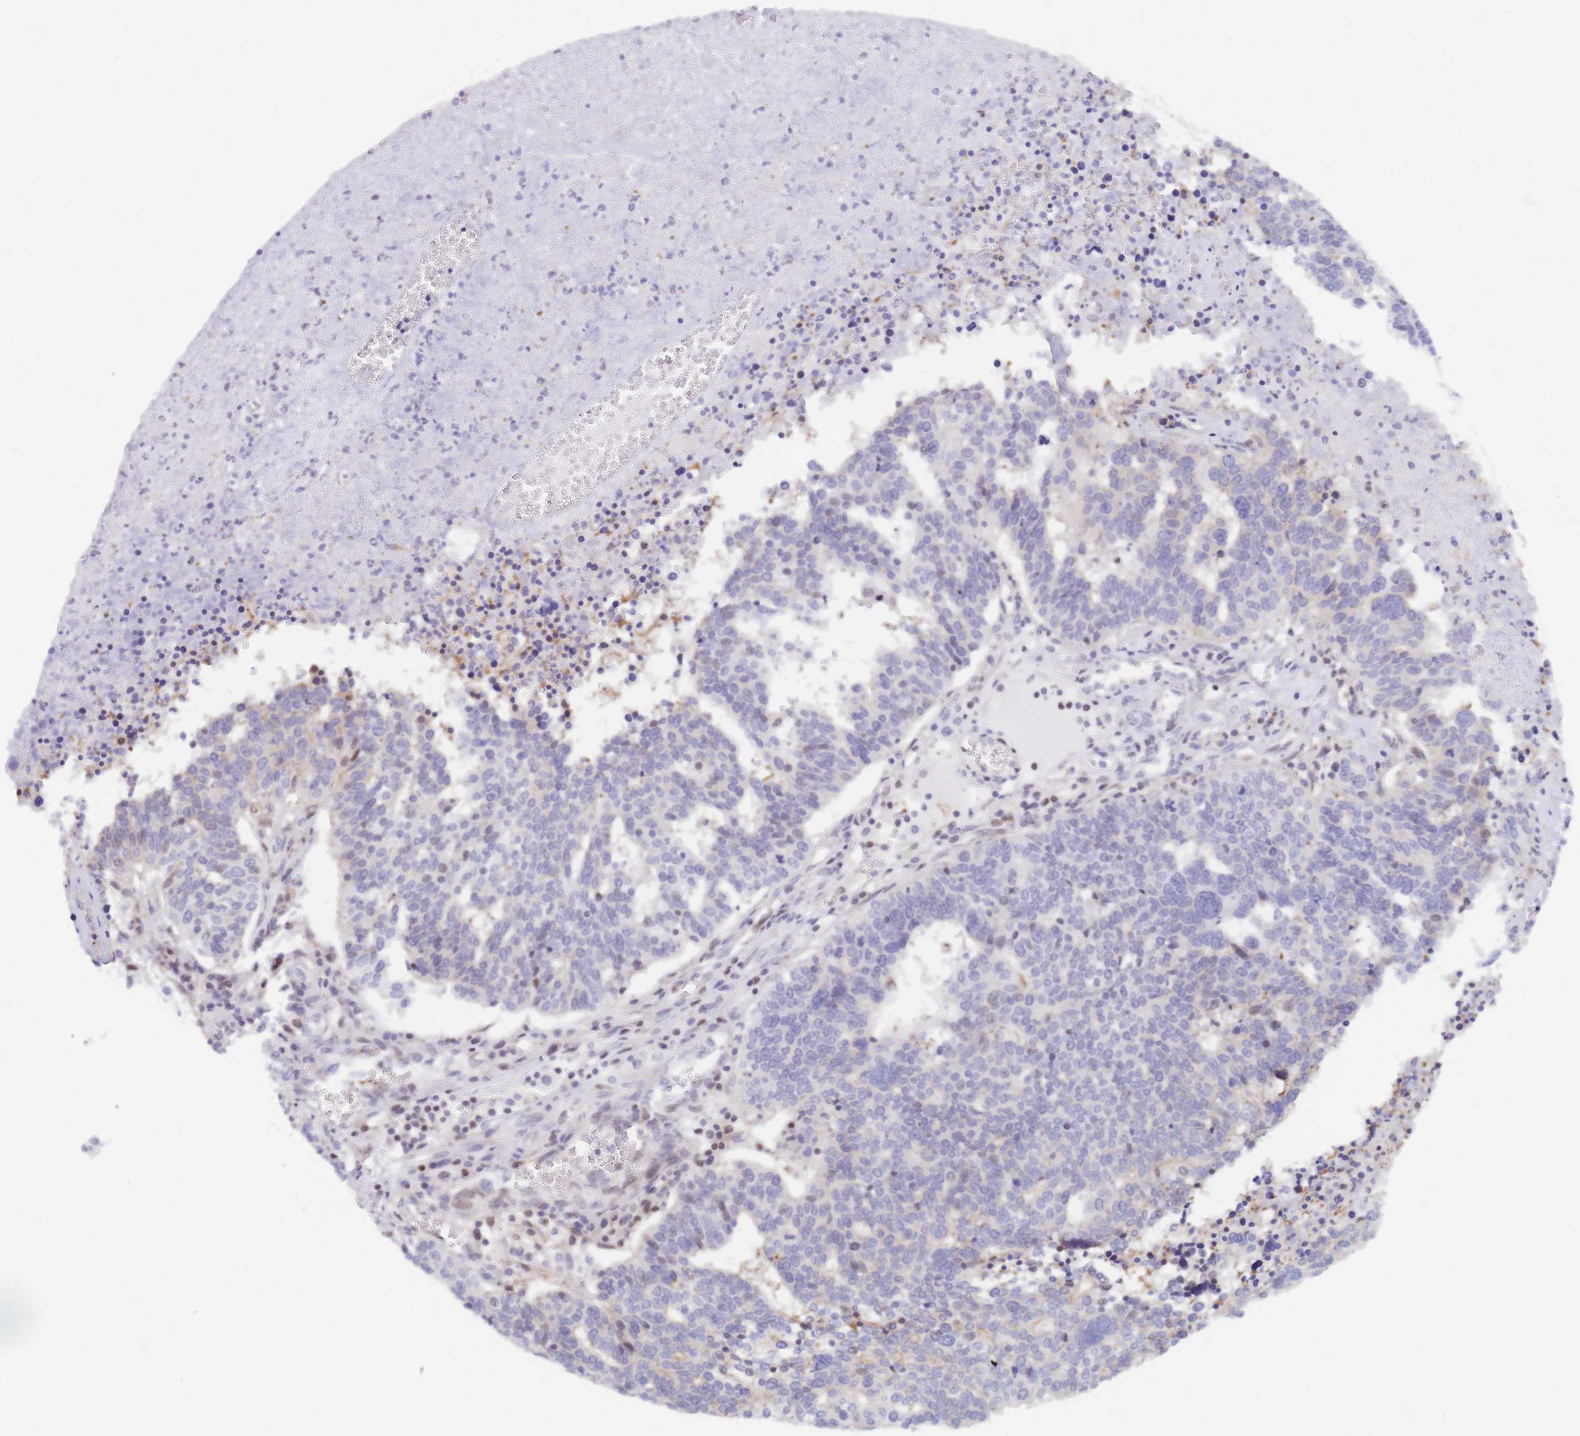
{"staining": {"intensity": "weak", "quantity": "<25%", "location": "nuclear"}, "tissue": "ovarian cancer", "cell_type": "Tumor cells", "image_type": "cancer", "snomed": [{"axis": "morphology", "description": "Cystadenocarcinoma, serous, NOS"}, {"axis": "topography", "description": "Ovary"}], "caption": "Serous cystadenocarcinoma (ovarian) was stained to show a protein in brown. There is no significant staining in tumor cells. The staining is performed using DAB brown chromogen with nuclei counter-stained in using hematoxylin.", "gene": "CRACD", "patient": {"sex": "female", "age": 59}}